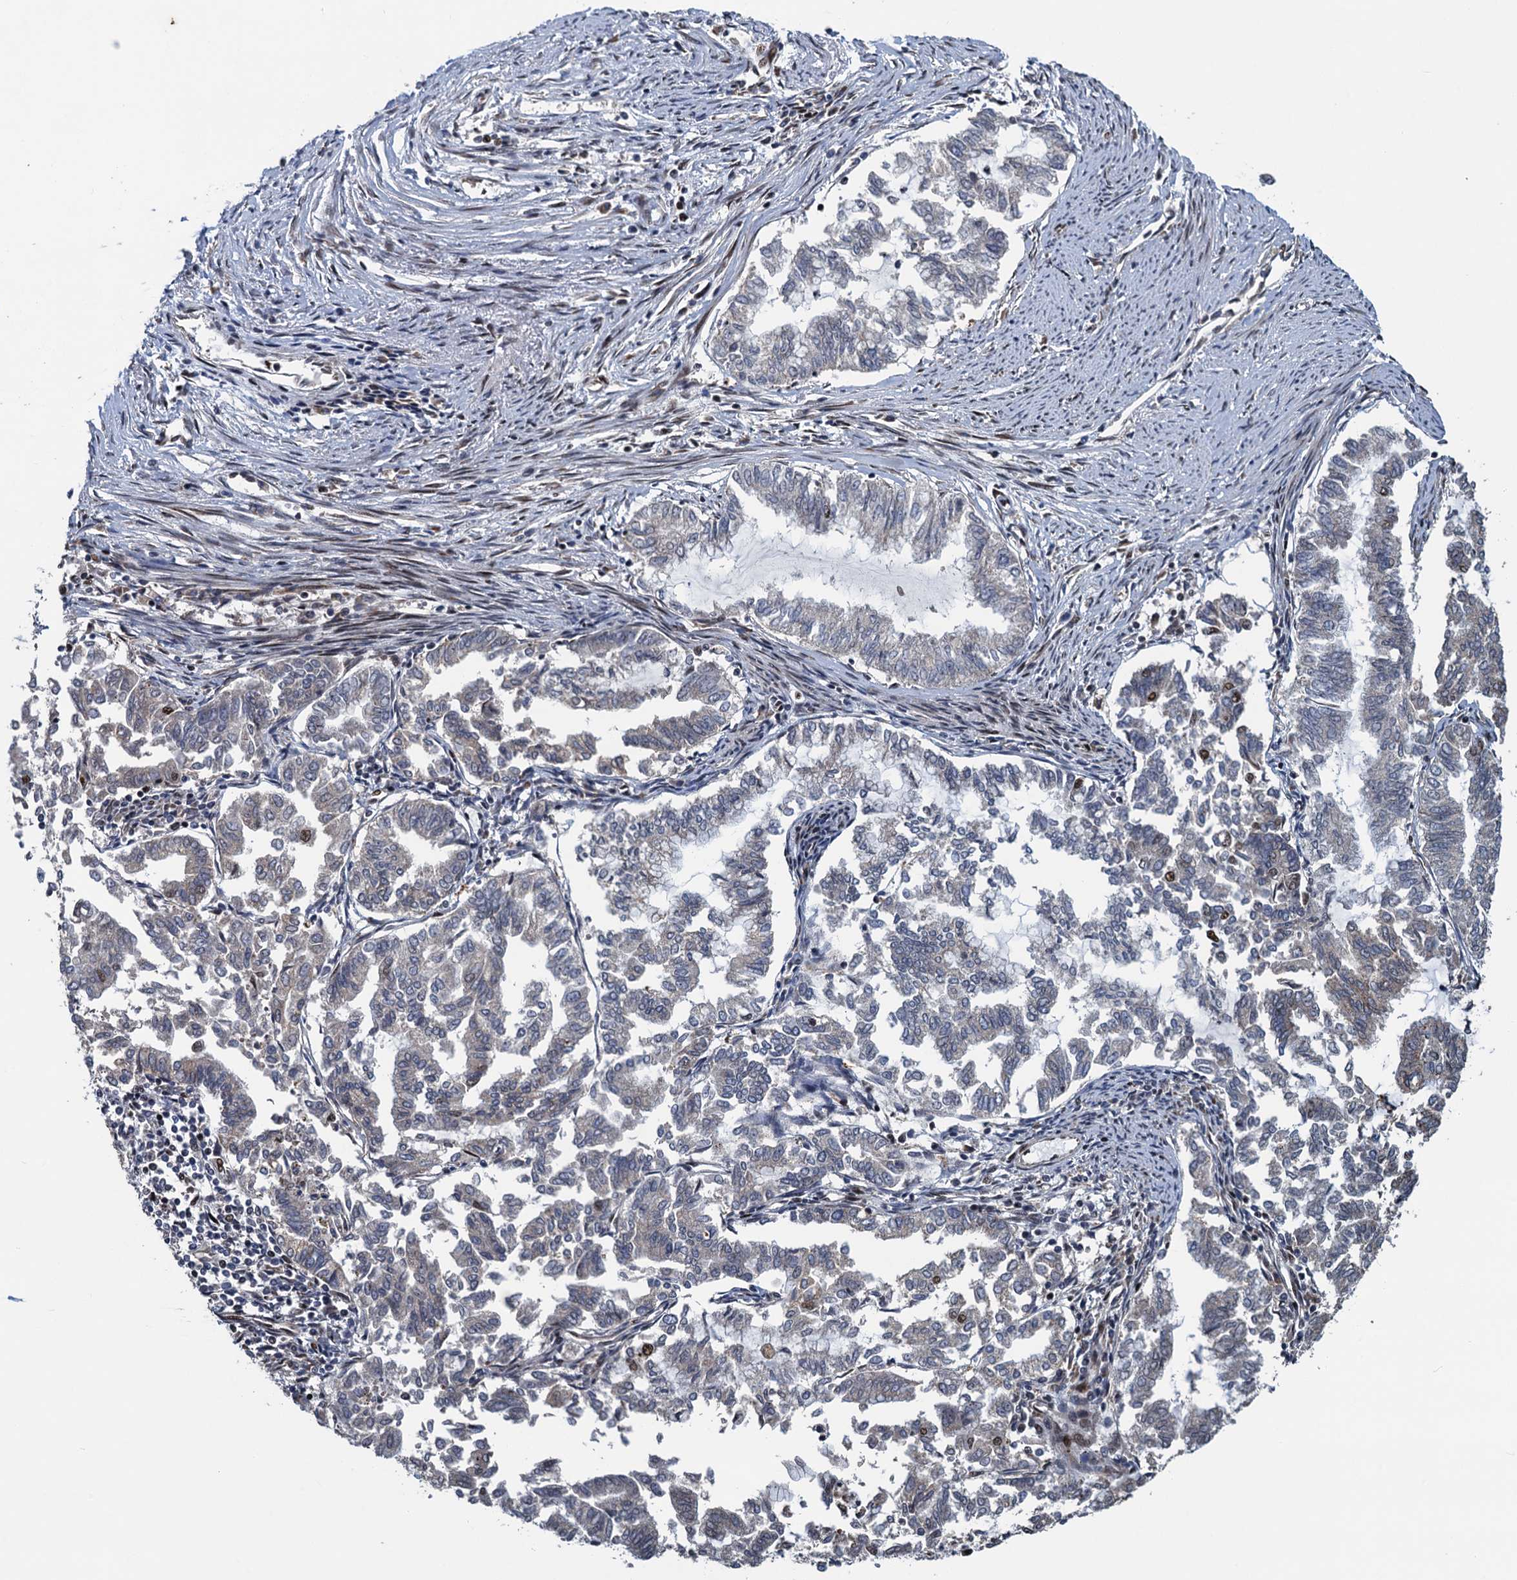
{"staining": {"intensity": "weak", "quantity": "<25%", "location": "nuclear"}, "tissue": "endometrial cancer", "cell_type": "Tumor cells", "image_type": "cancer", "snomed": [{"axis": "morphology", "description": "Adenocarcinoma, NOS"}, {"axis": "topography", "description": "Endometrium"}], "caption": "The photomicrograph demonstrates no significant expression in tumor cells of endometrial cancer (adenocarcinoma).", "gene": "ATOSA", "patient": {"sex": "female", "age": 79}}